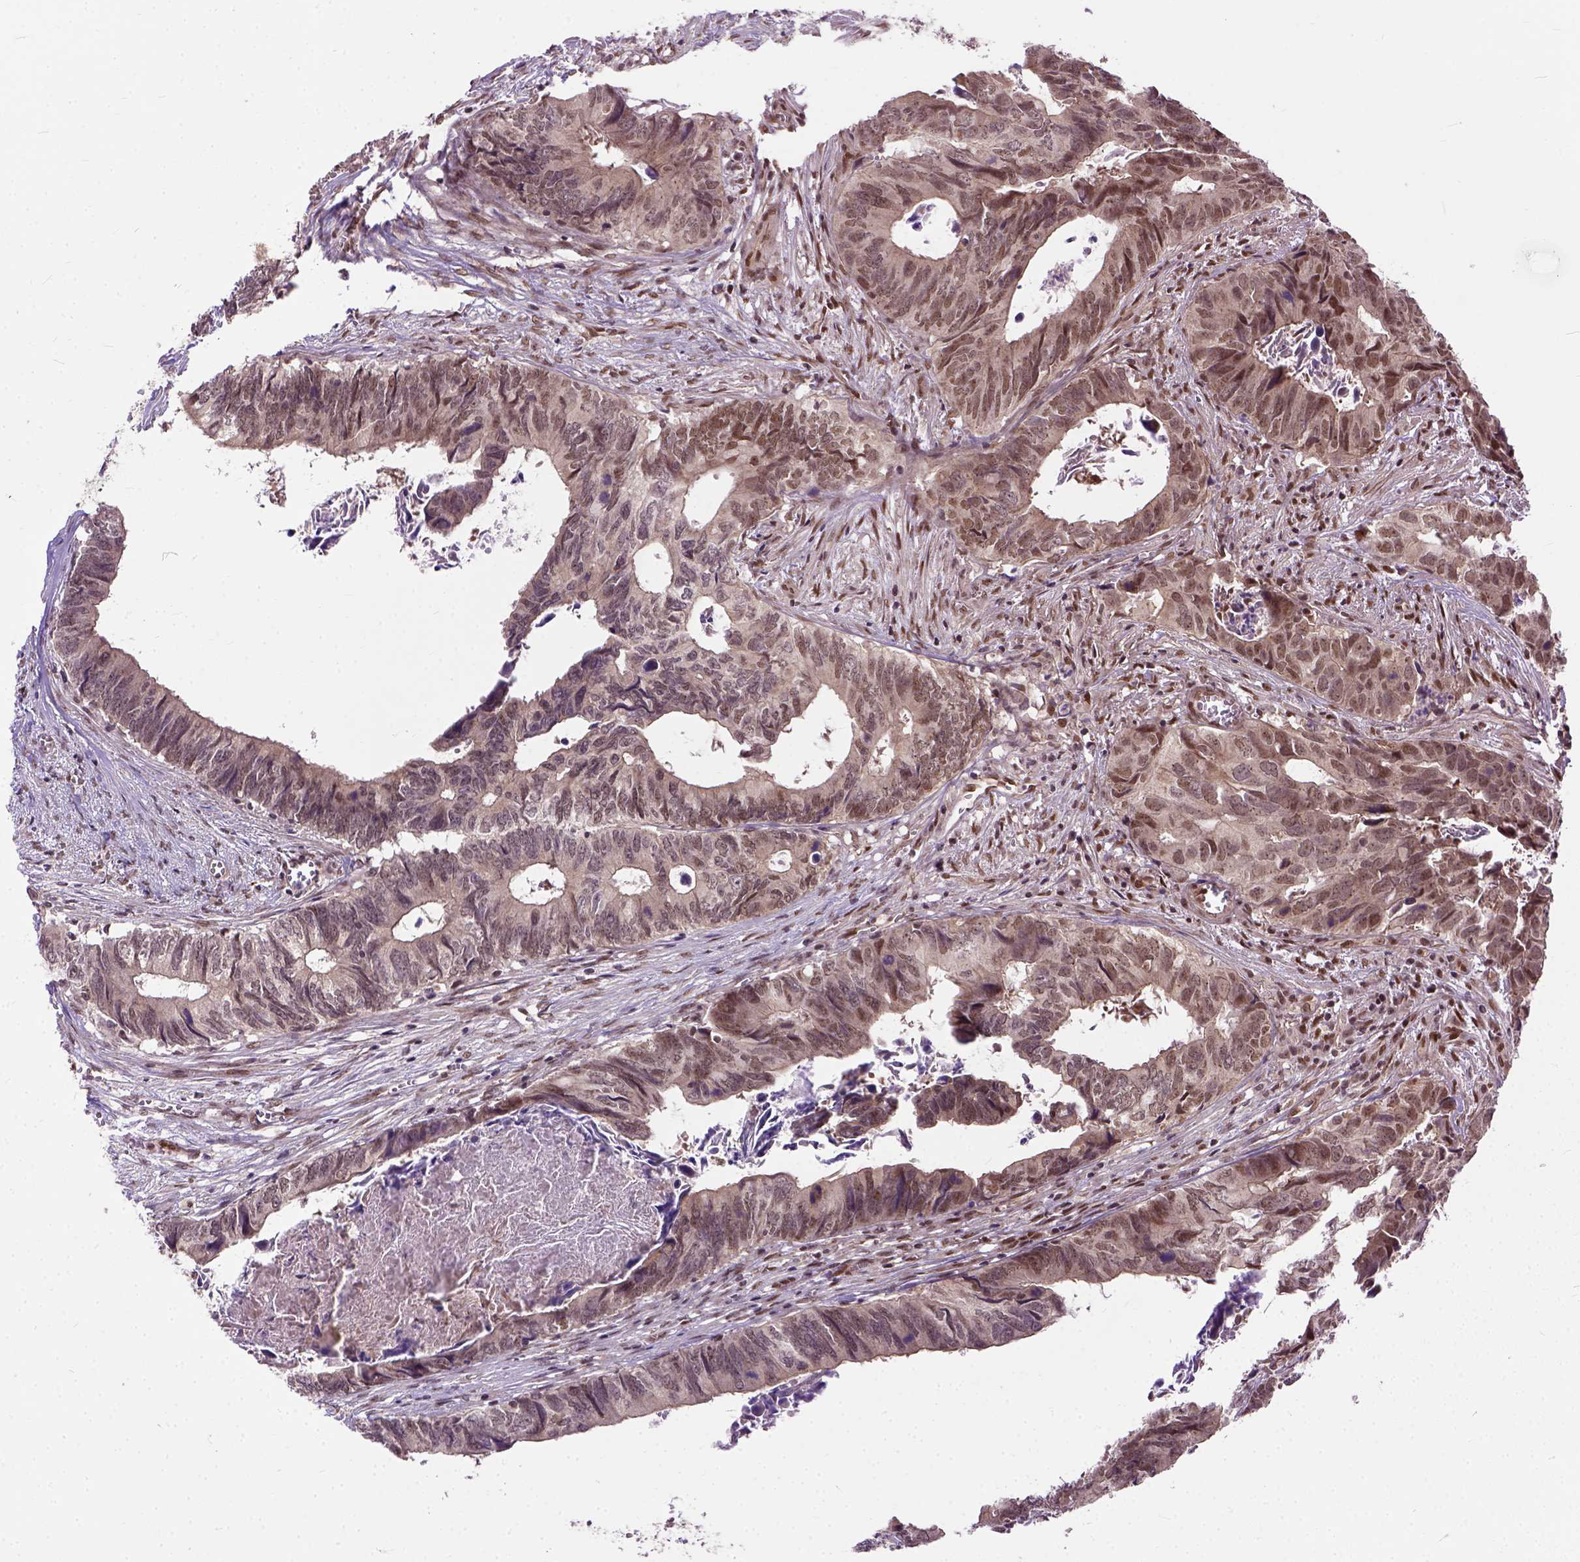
{"staining": {"intensity": "moderate", "quantity": ">75%", "location": "nuclear"}, "tissue": "colorectal cancer", "cell_type": "Tumor cells", "image_type": "cancer", "snomed": [{"axis": "morphology", "description": "Adenocarcinoma, NOS"}, {"axis": "topography", "description": "Colon"}], "caption": "Colorectal adenocarcinoma stained with IHC displays moderate nuclear positivity in approximately >75% of tumor cells.", "gene": "ZNF630", "patient": {"sex": "female", "age": 82}}